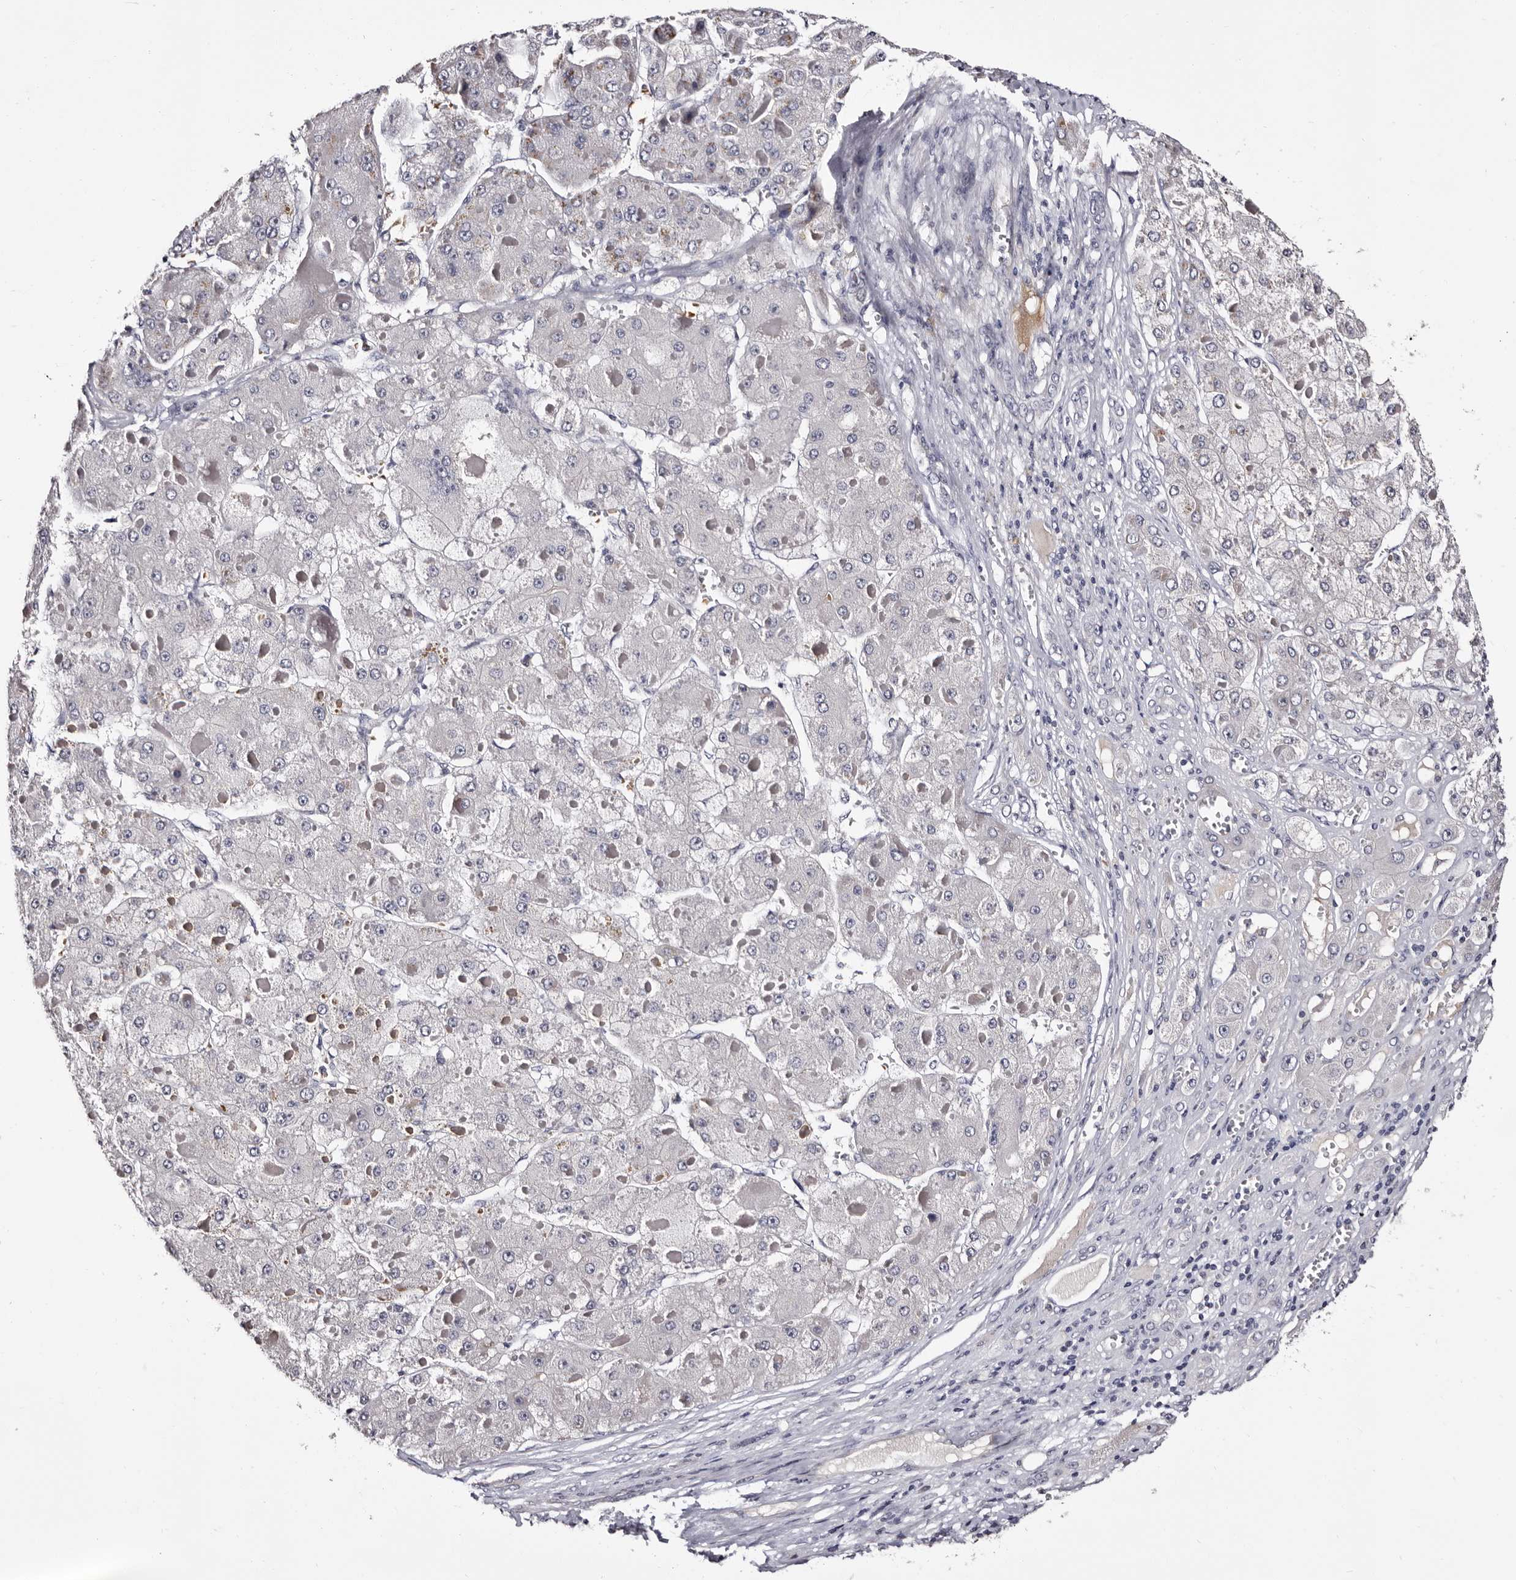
{"staining": {"intensity": "negative", "quantity": "none", "location": "none"}, "tissue": "liver cancer", "cell_type": "Tumor cells", "image_type": "cancer", "snomed": [{"axis": "morphology", "description": "Carcinoma, Hepatocellular, NOS"}, {"axis": "topography", "description": "Liver"}], "caption": "Tumor cells are negative for brown protein staining in liver hepatocellular carcinoma. (Brightfield microscopy of DAB (3,3'-diaminobenzidine) immunohistochemistry (IHC) at high magnification).", "gene": "BPGM", "patient": {"sex": "female", "age": 73}}